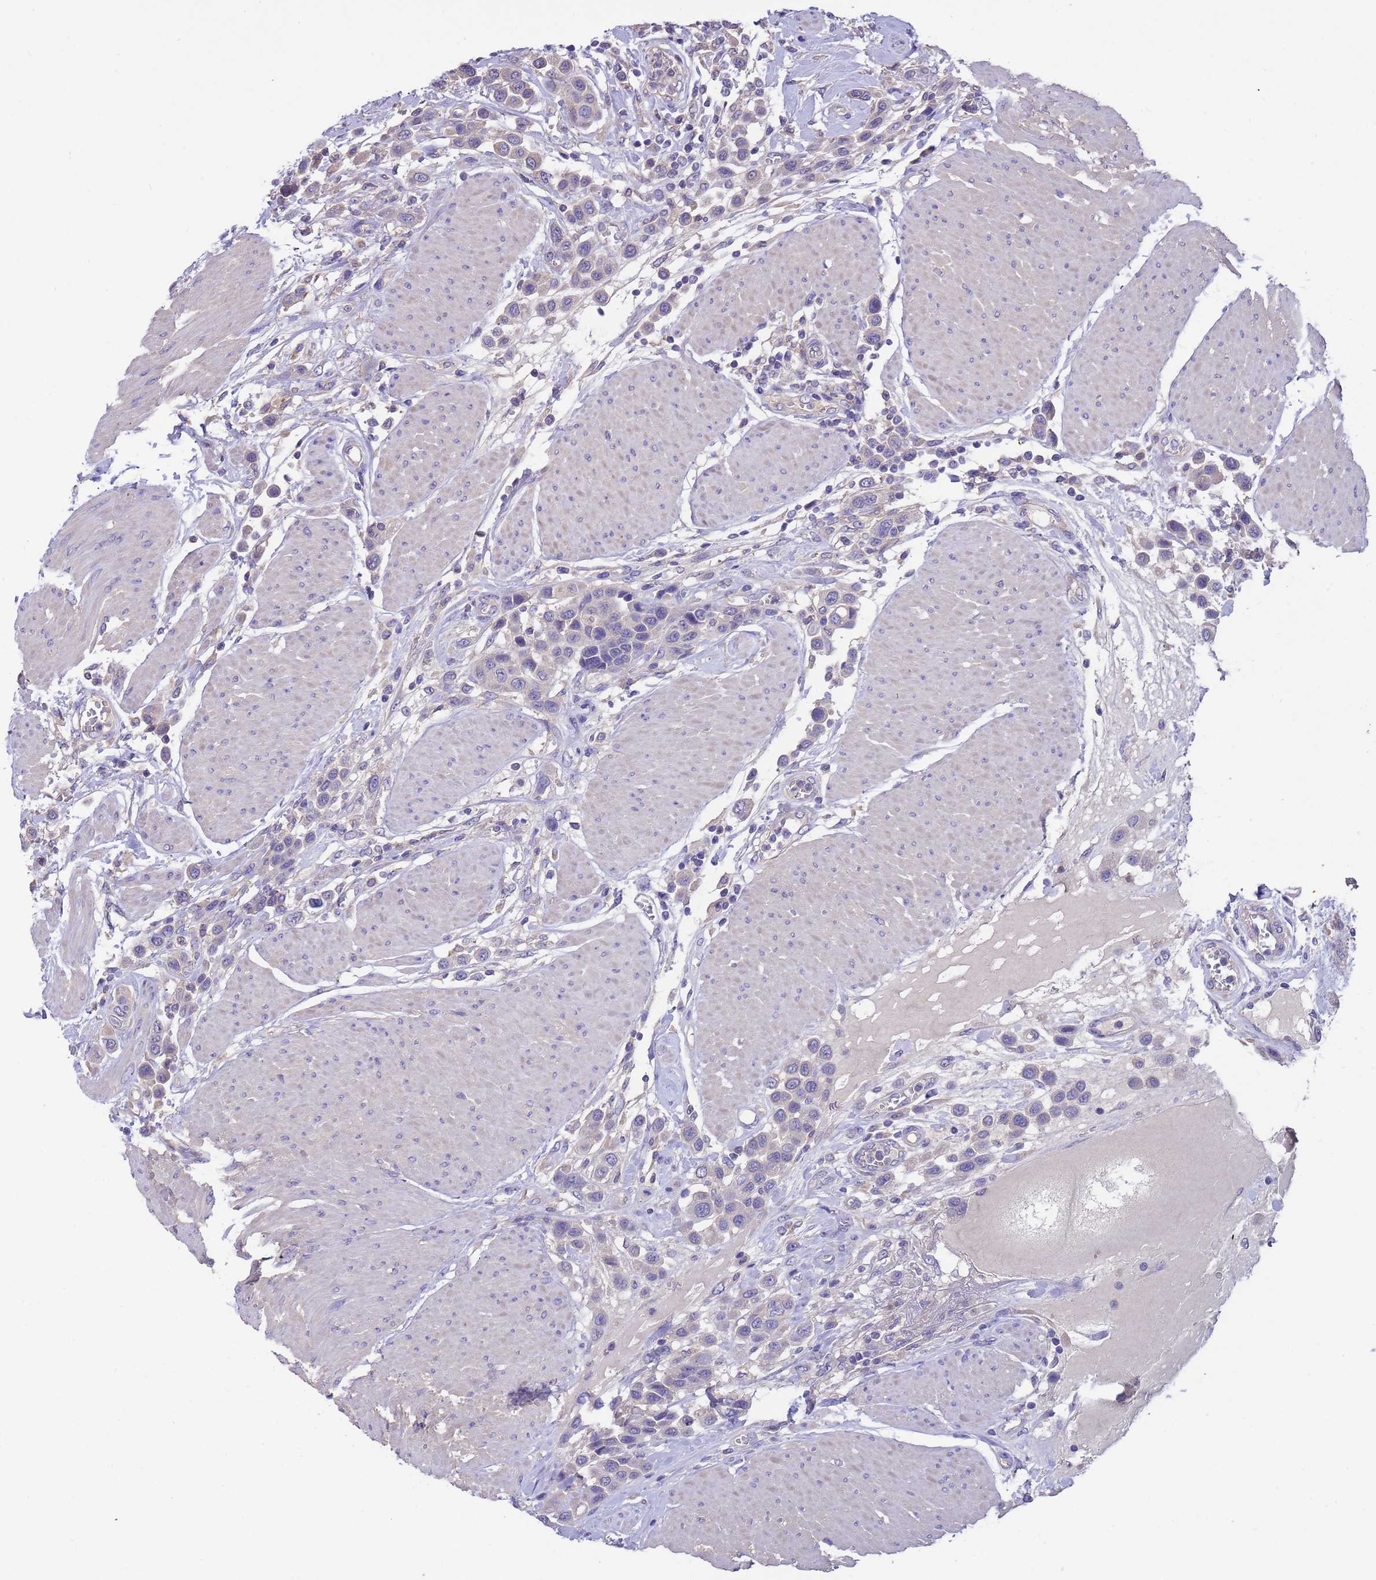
{"staining": {"intensity": "negative", "quantity": "none", "location": "none"}, "tissue": "urothelial cancer", "cell_type": "Tumor cells", "image_type": "cancer", "snomed": [{"axis": "morphology", "description": "Urothelial carcinoma, High grade"}, {"axis": "topography", "description": "Urinary bladder"}], "caption": "This is an immunohistochemistry photomicrograph of human urothelial carcinoma (high-grade). There is no expression in tumor cells.", "gene": "SRL", "patient": {"sex": "male", "age": 50}}